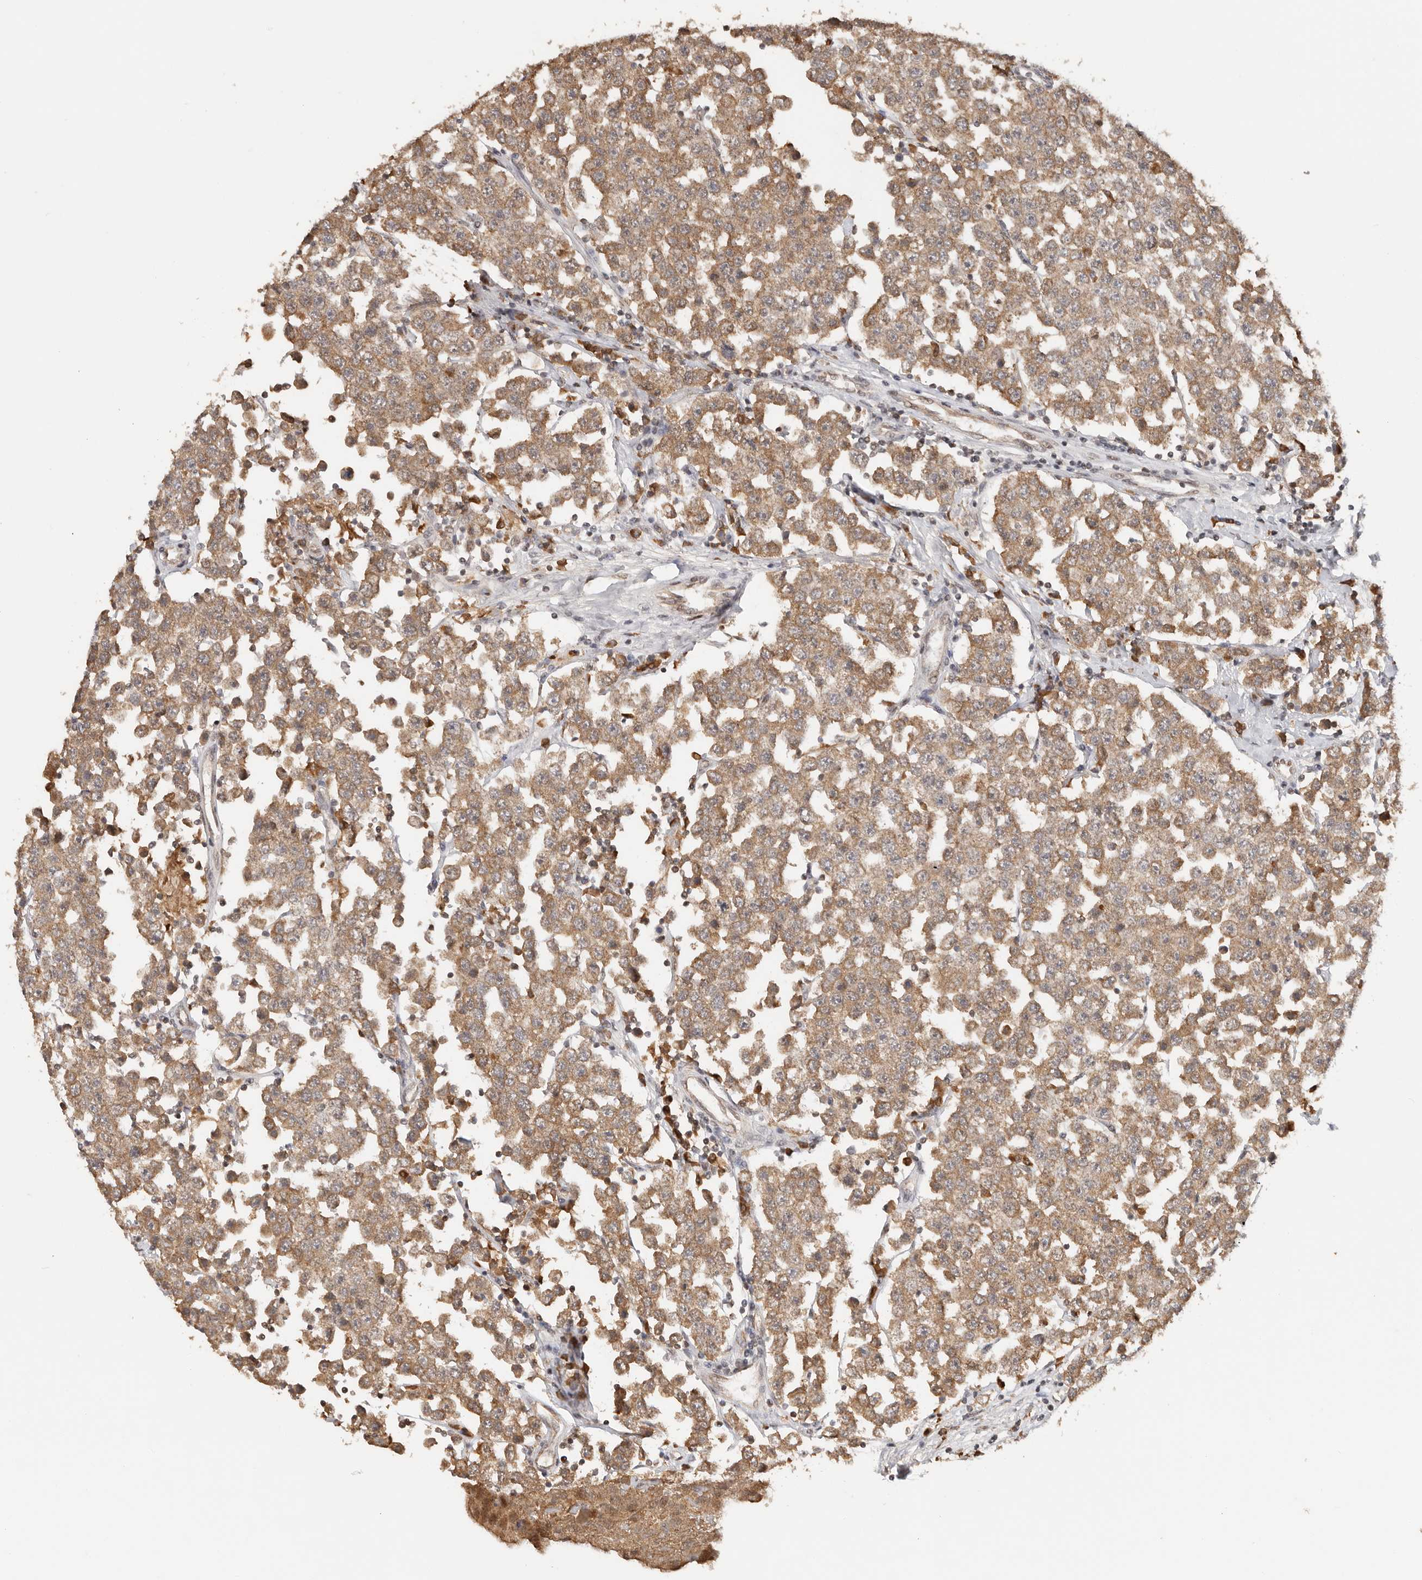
{"staining": {"intensity": "moderate", "quantity": ">75%", "location": "cytoplasmic/membranous"}, "tissue": "testis cancer", "cell_type": "Tumor cells", "image_type": "cancer", "snomed": [{"axis": "morphology", "description": "Seminoma, NOS"}, {"axis": "topography", "description": "Testis"}], "caption": "High-magnification brightfield microscopy of seminoma (testis) stained with DAB (3,3'-diaminobenzidine) (brown) and counterstained with hematoxylin (blue). tumor cells exhibit moderate cytoplasmic/membranous staining is present in approximately>75% of cells. The staining was performed using DAB, with brown indicating positive protein expression. Nuclei are stained blue with hematoxylin.", "gene": "SEC14L1", "patient": {"sex": "male", "age": 28}}